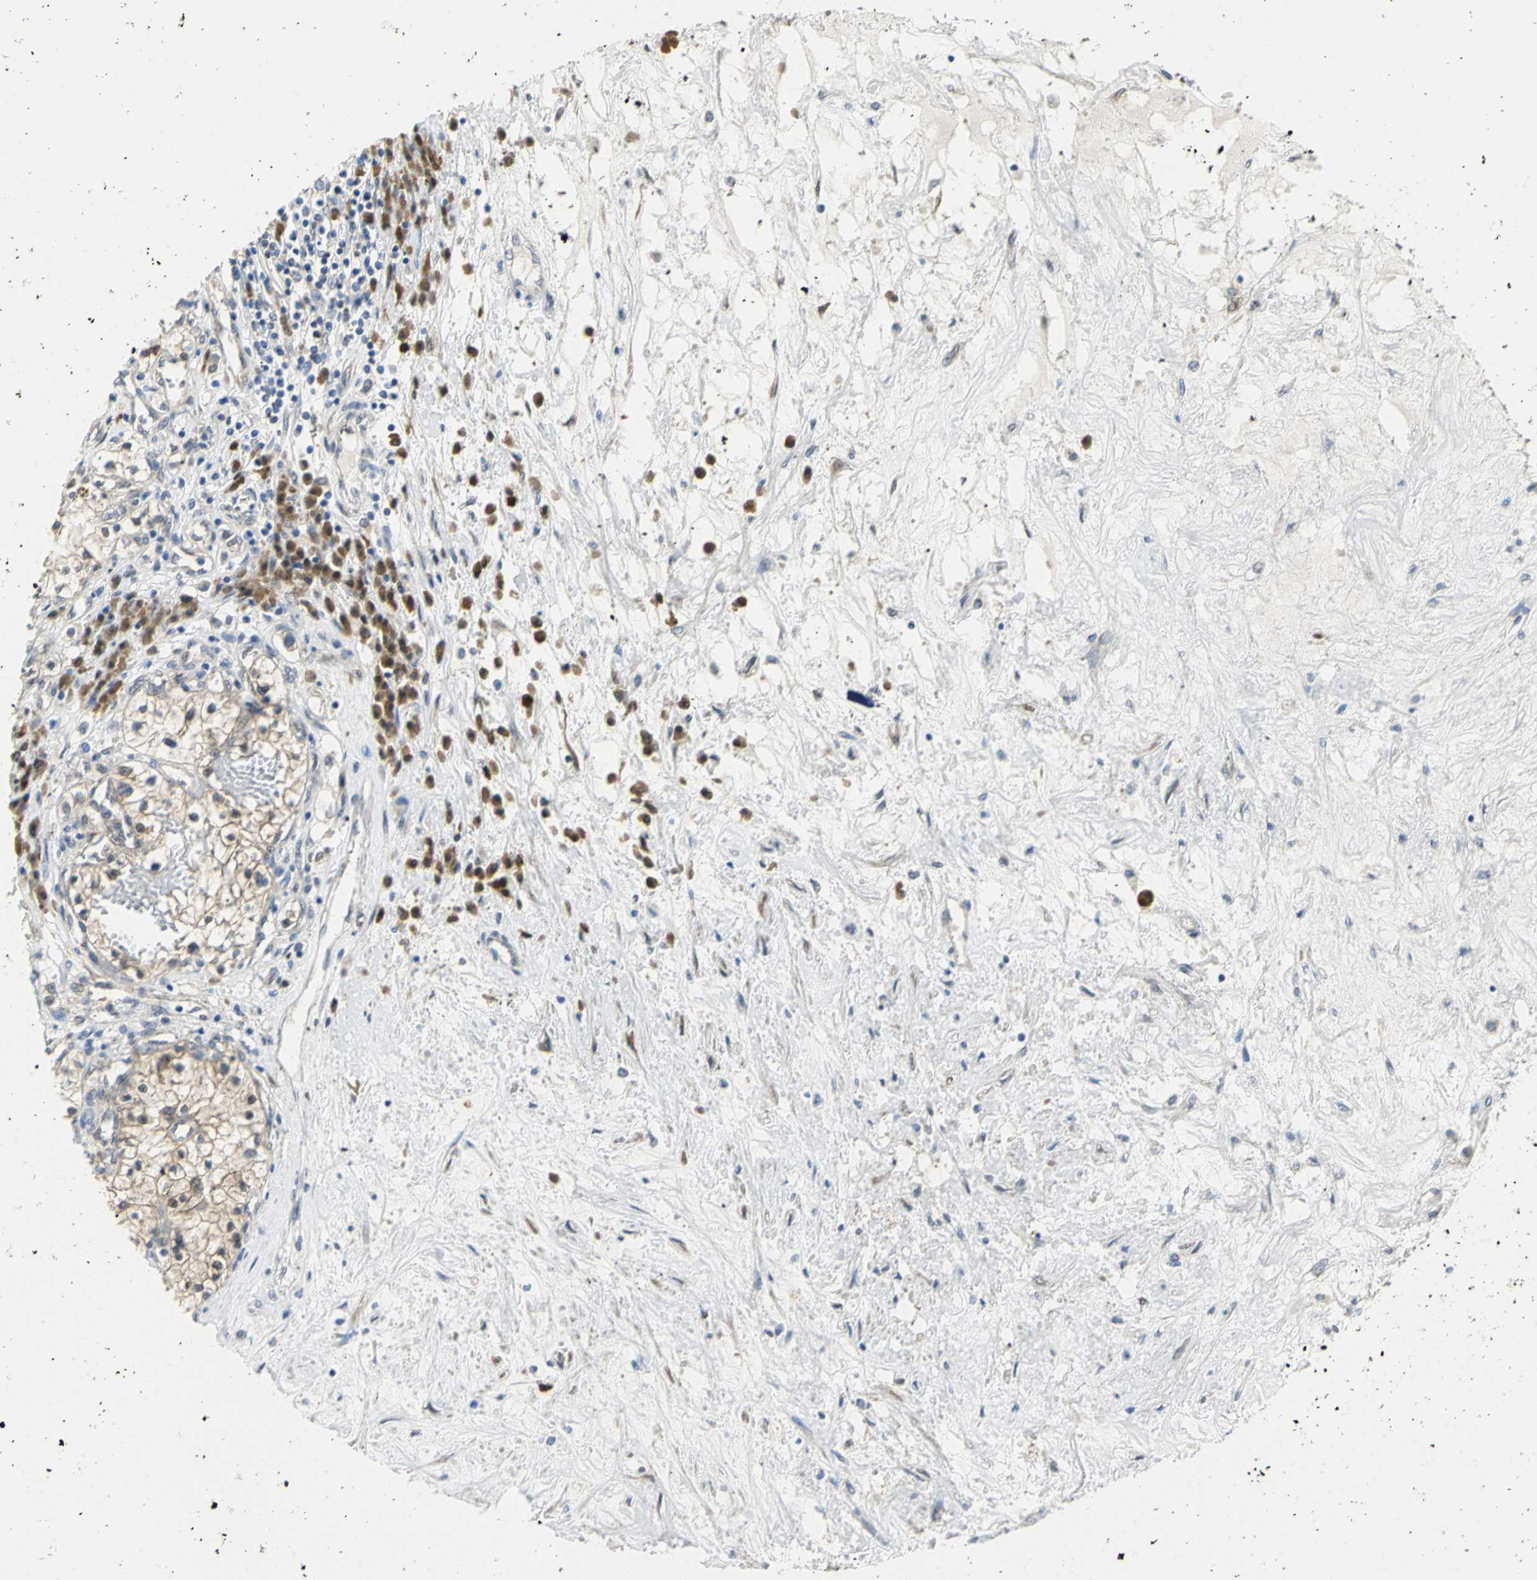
{"staining": {"intensity": "weak", "quantity": "<25%", "location": "cytoplasmic/membranous"}, "tissue": "renal cancer", "cell_type": "Tumor cells", "image_type": "cancer", "snomed": [{"axis": "morphology", "description": "Adenocarcinoma, NOS"}, {"axis": "topography", "description": "Kidney"}], "caption": "An image of human adenocarcinoma (renal) is negative for staining in tumor cells.", "gene": "PGM3", "patient": {"sex": "male", "age": 68}}